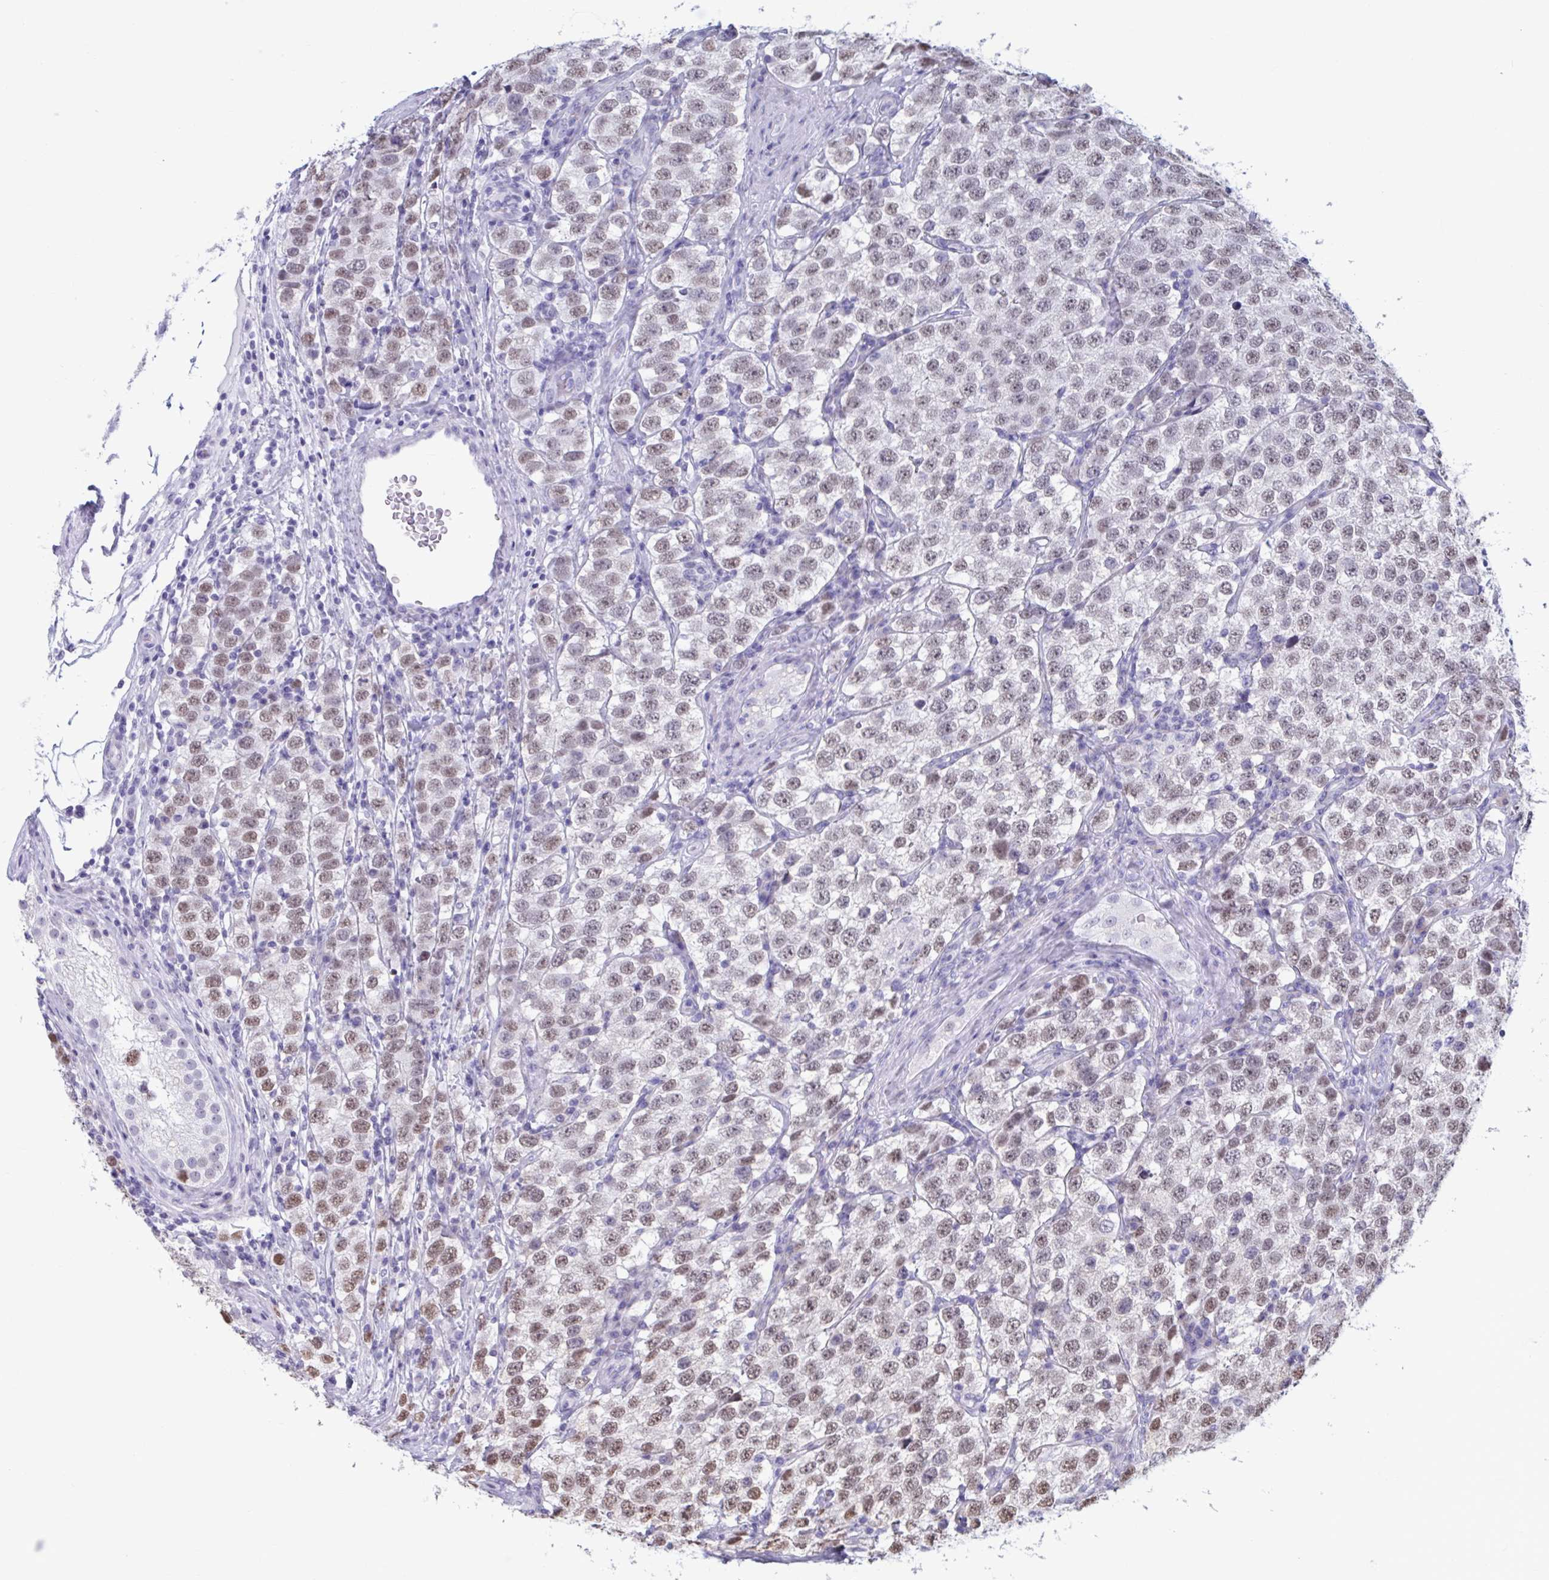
{"staining": {"intensity": "moderate", "quantity": ">75%", "location": "nuclear"}, "tissue": "testis cancer", "cell_type": "Tumor cells", "image_type": "cancer", "snomed": [{"axis": "morphology", "description": "Seminoma, NOS"}, {"axis": "topography", "description": "Testis"}], "caption": "A medium amount of moderate nuclear staining is present in about >75% of tumor cells in seminoma (testis) tissue. The staining was performed using DAB (3,3'-diaminobenzidine) to visualize the protein expression in brown, while the nuclei were stained in blue with hematoxylin (Magnification: 20x).", "gene": "MSMB", "patient": {"sex": "male", "age": 34}}